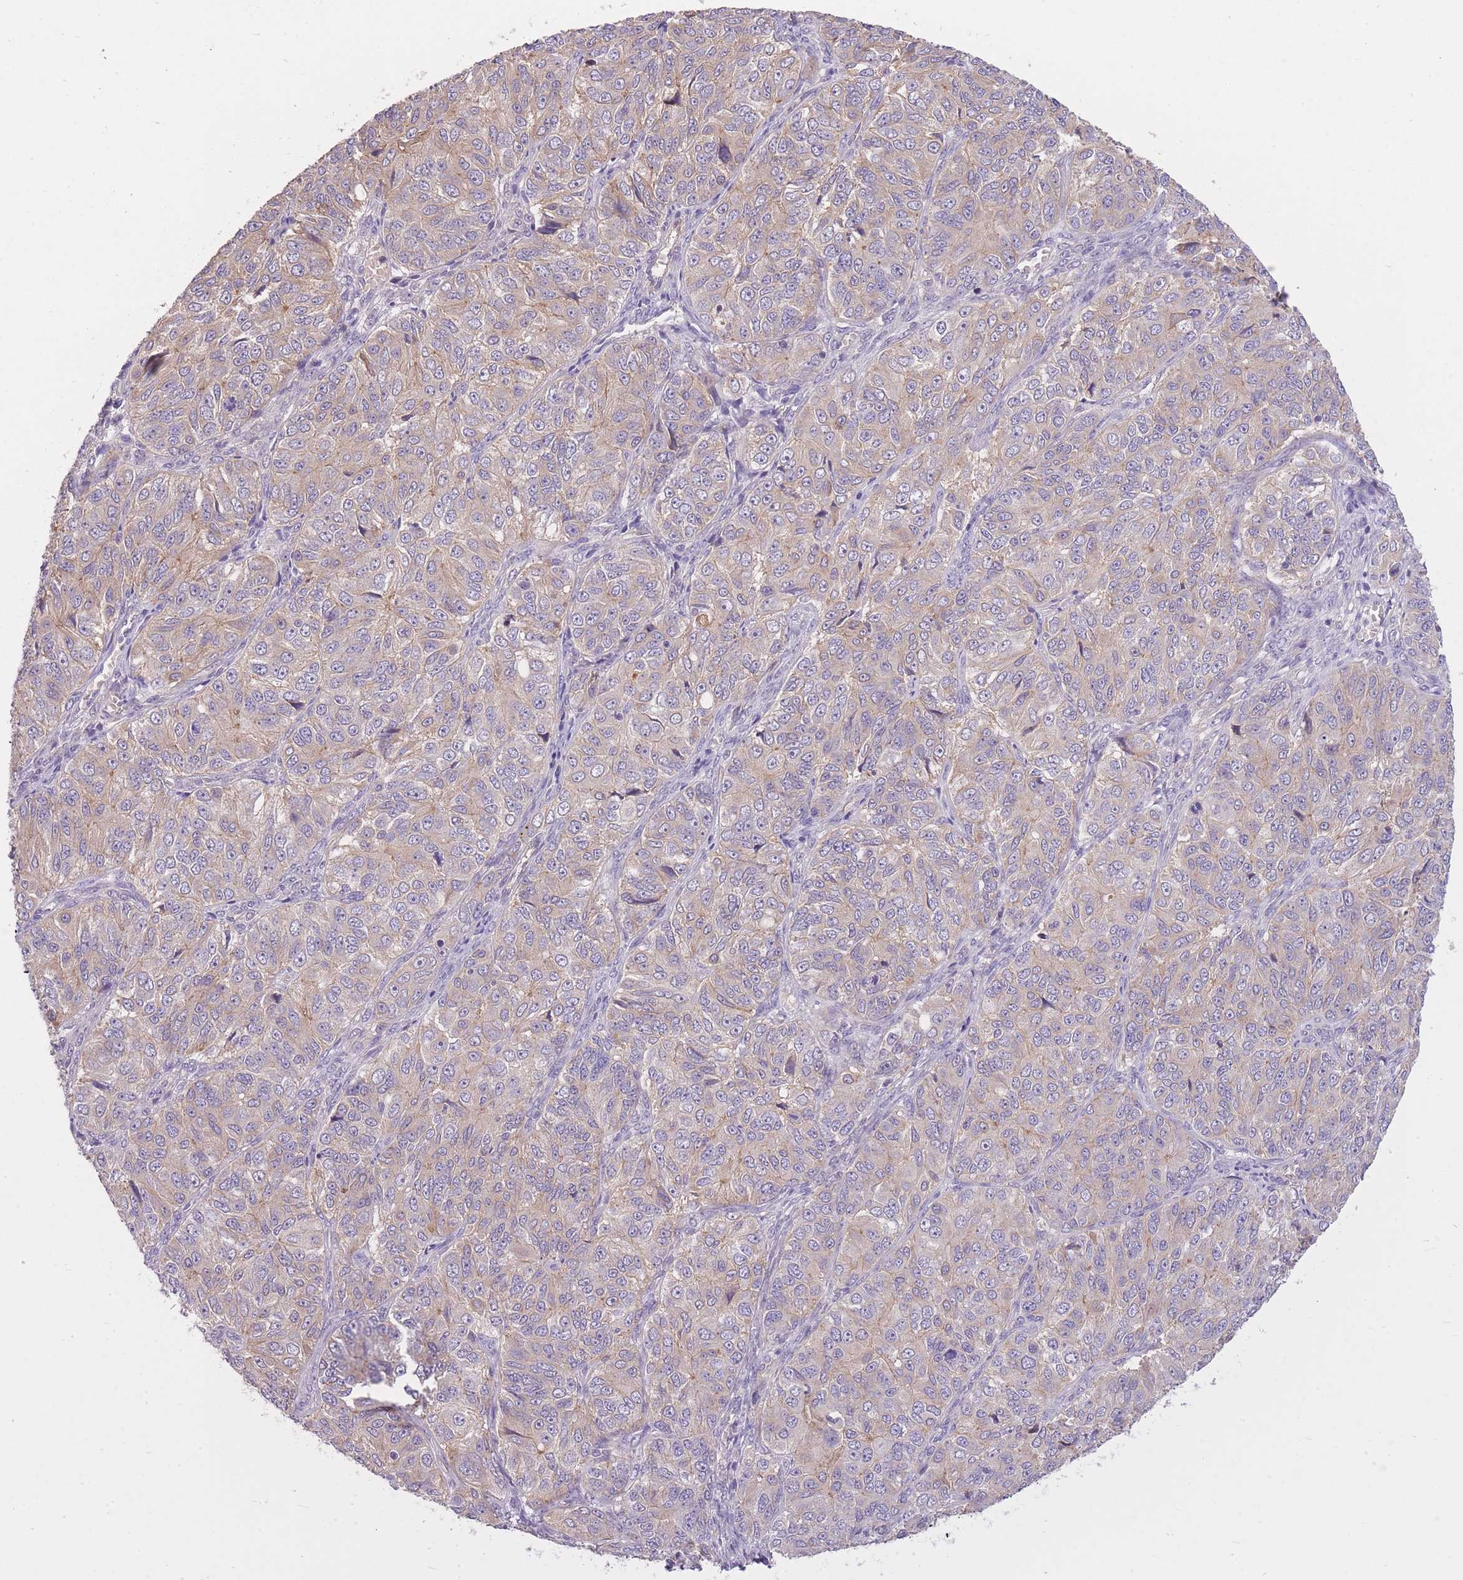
{"staining": {"intensity": "moderate", "quantity": "<25%", "location": "cytoplasmic/membranous"}, "tissue": "ovarian cancer", "cell_type": "Tumor cells", "image_type": "cancer", "snomed": [{"axis": "morphology", "description": "Carcinoma, endometroid"}, {"axis": "topography", "description": "Ovary"}], "caption": "Ovarian cancer stained with DAB (3,3'-diaminobenzidine) immunohistochemistry (IHC) demonstrates low levels of moderate cytoplasmic/membranous expression in about <25% of tumor cells.", "gene": "REV1", "patient": {"sex": "female", "age": 51}}